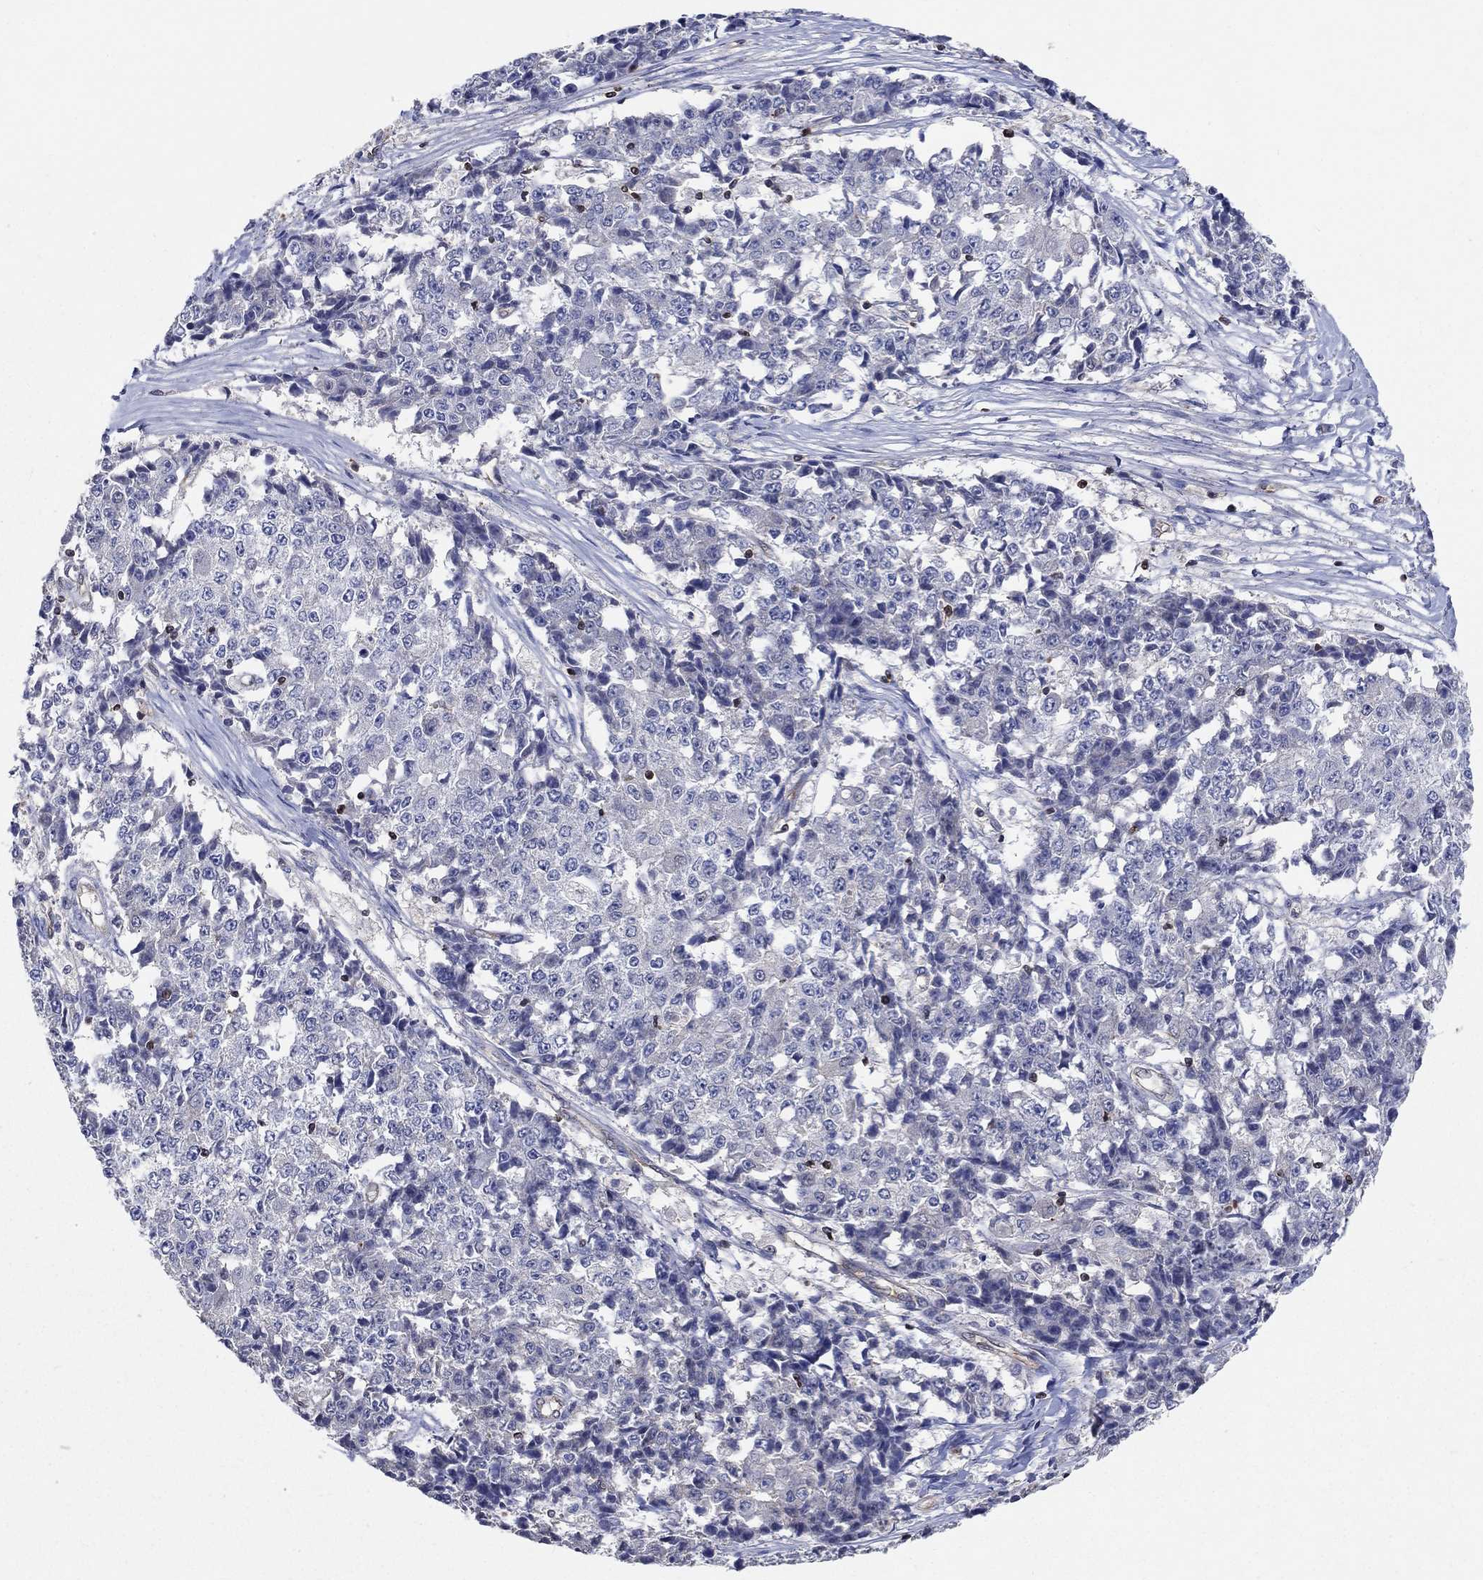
{"staining": {"intensity": "negative", "quantity": "none", "location": "none"}, "tissue": "ovarian cancer", "cell_type": "Tumor cells", "image_type": "cancer", "snomed": [{"axis": "morphology", "description": "Carcinoma, endometroid"}, {"axis": "topography", "description": "Ovary"}], "caption": "An immunohistochemistry histopathology image of endometroid carcinoma (ovarian) is shown. There is no staining in tumor cells of endometroid carcinoma (ovarian).", "gene": "AGFG2", "patient": {"sex": "female", "age": 42}}